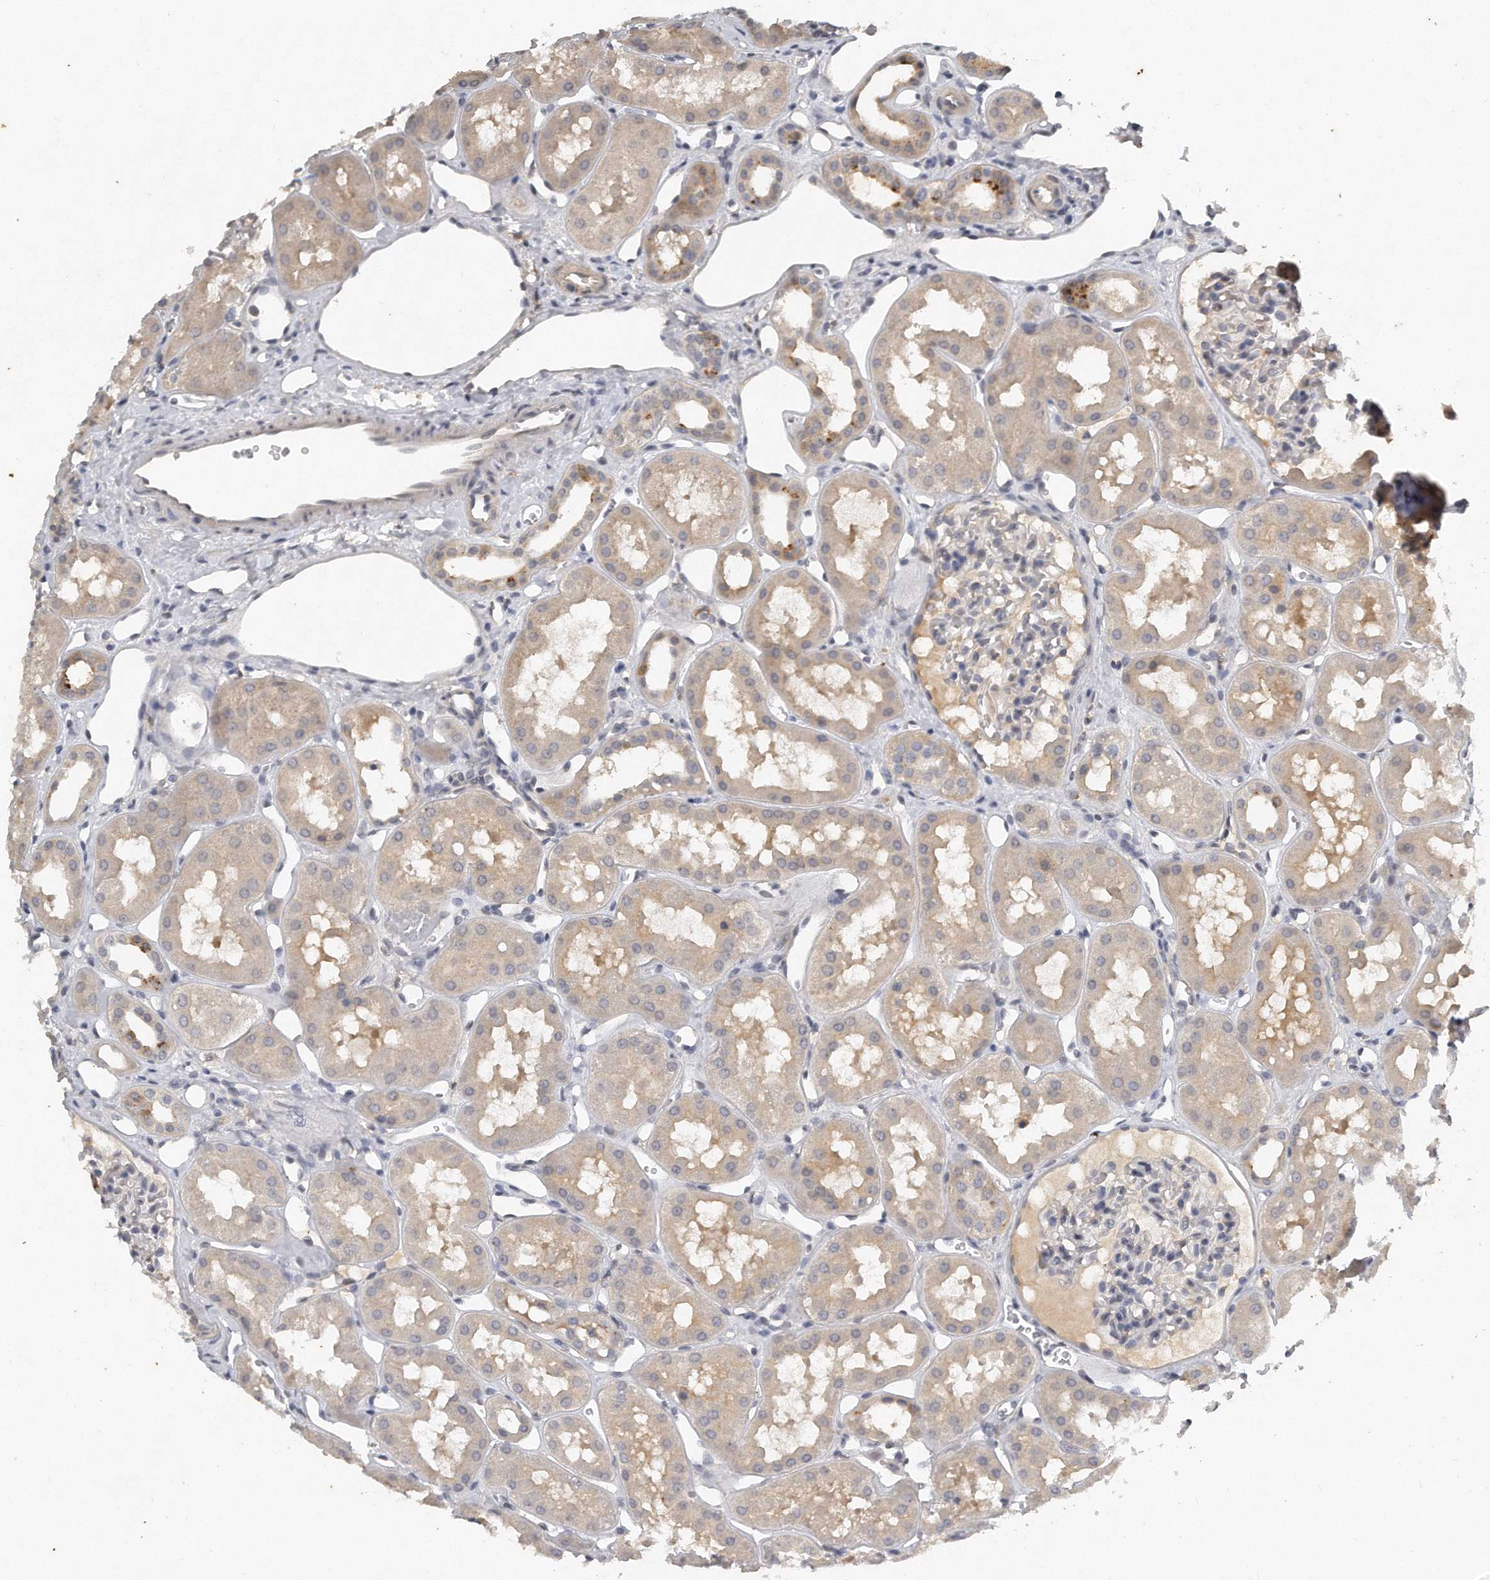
{"staining": {"intensity": "negative", "quantity": "none", "location": "none"}, "tissue": "kidney", "cell_type": "Cells in glomeruli", "image_type": "normal", "snomed": [{"axis": "morphology", "description": "Normal tissue, NOS"}, {"axis": "topography", "description": "Kidney"}], "caption": "Protein analysis of benign kidney reveals no significant expression in cells in glomeruli. Nuclei are stained in blue.", "gene": "CAMK1", "patient": {"sex": "male", "age": 16}}